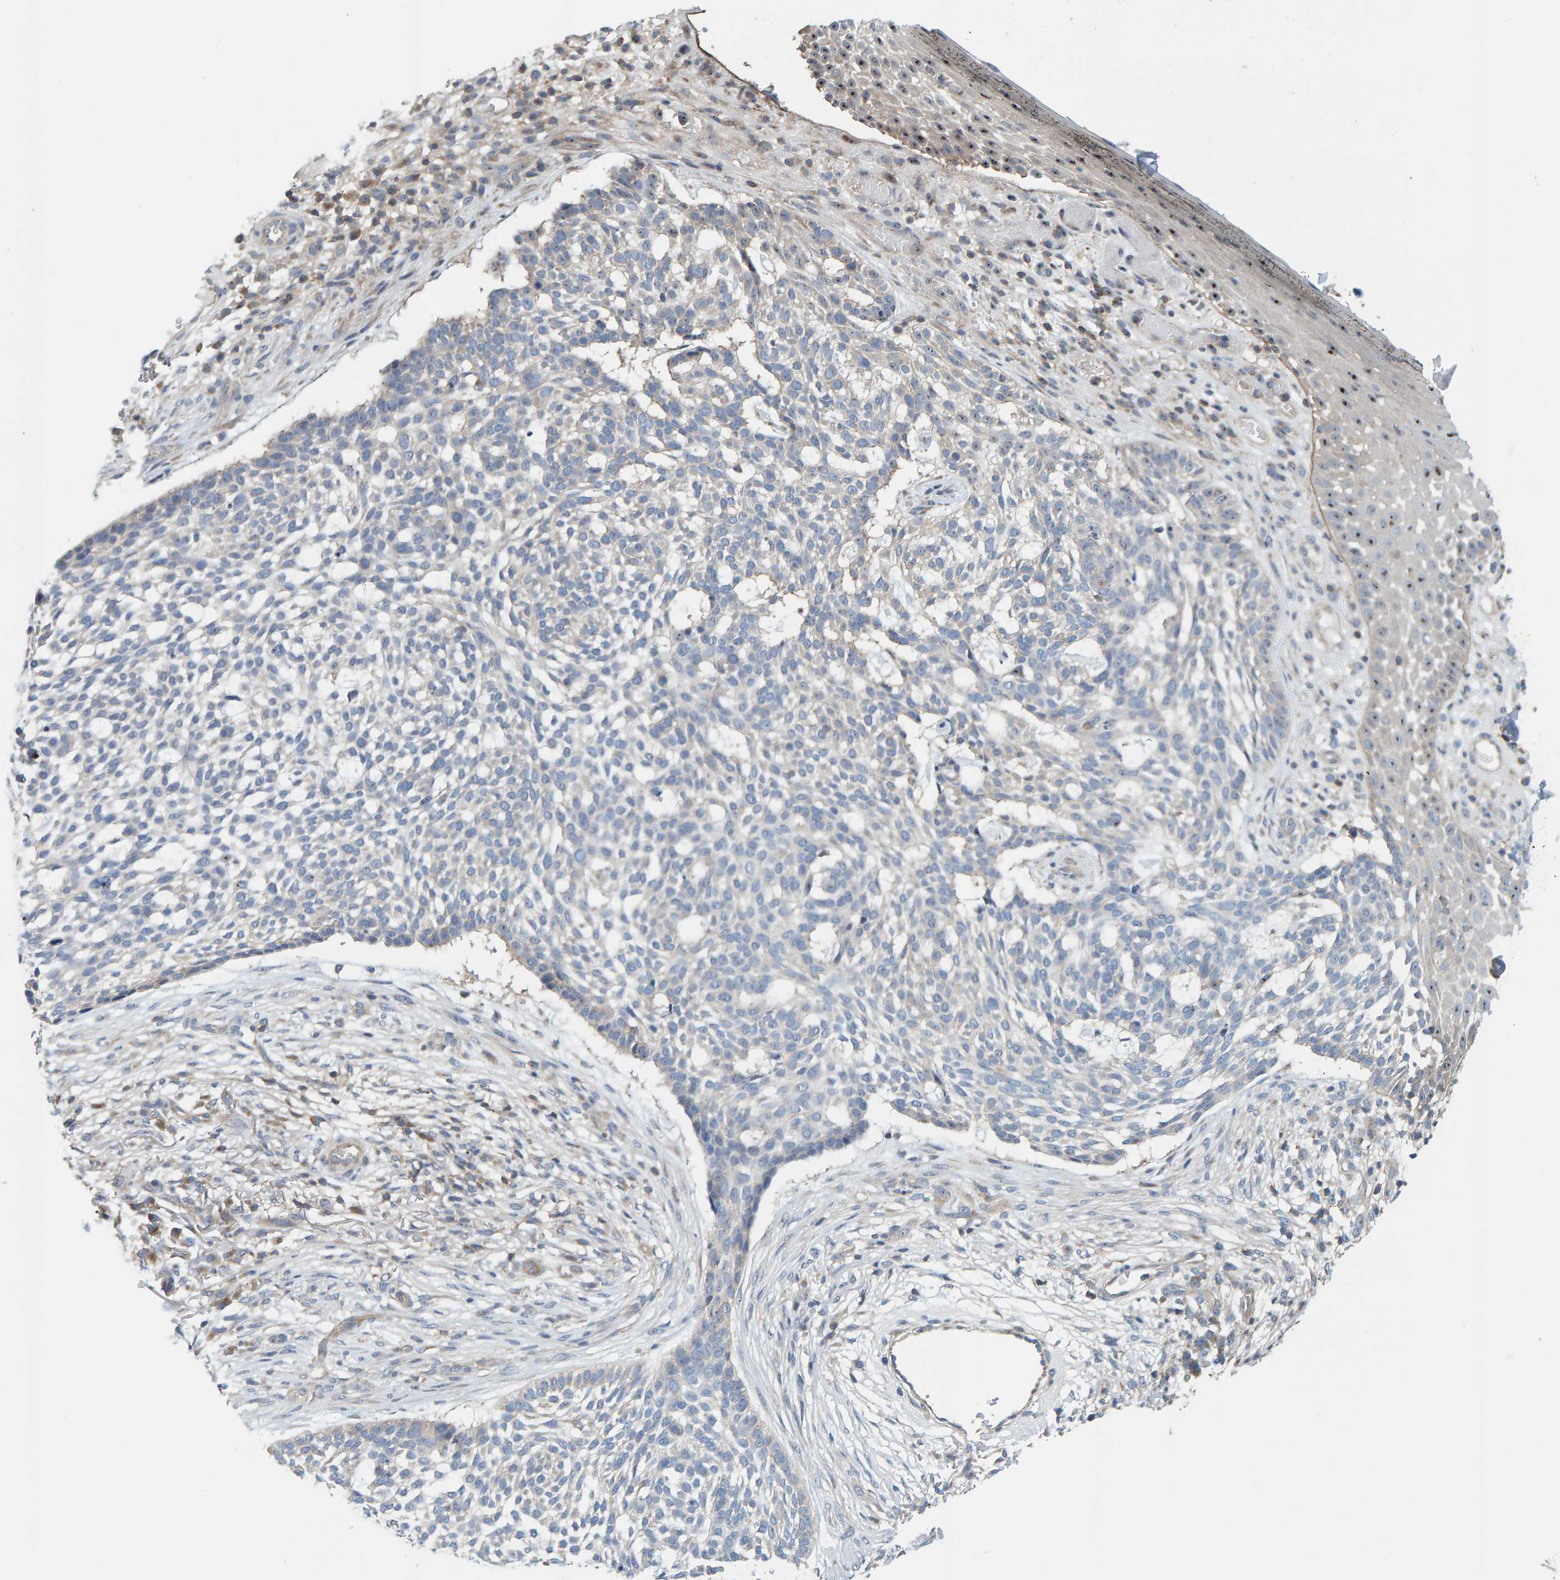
{"staining": {"intensity": "negative", "quantity": "none", "location": "none"}, "tissue": "skin cancer", "cell_type": "Tumor cells", "image_type": "cancer", "snomed": [{"axis": "morphology", "description": "Basal cell carcinoma"}, {"axis": "topography", "description": "Skin"}], "caption": "High magnification brightfield microscopy of basal cell carcinoma (skin) stained with DAB (3,3'-diaminobenzidine) (brown) and counterstained with hematoxylin (blue): tumor cells show no significant positivity.", "gene": "CCM2", "patient": {"sex": "female", "age": 64}}